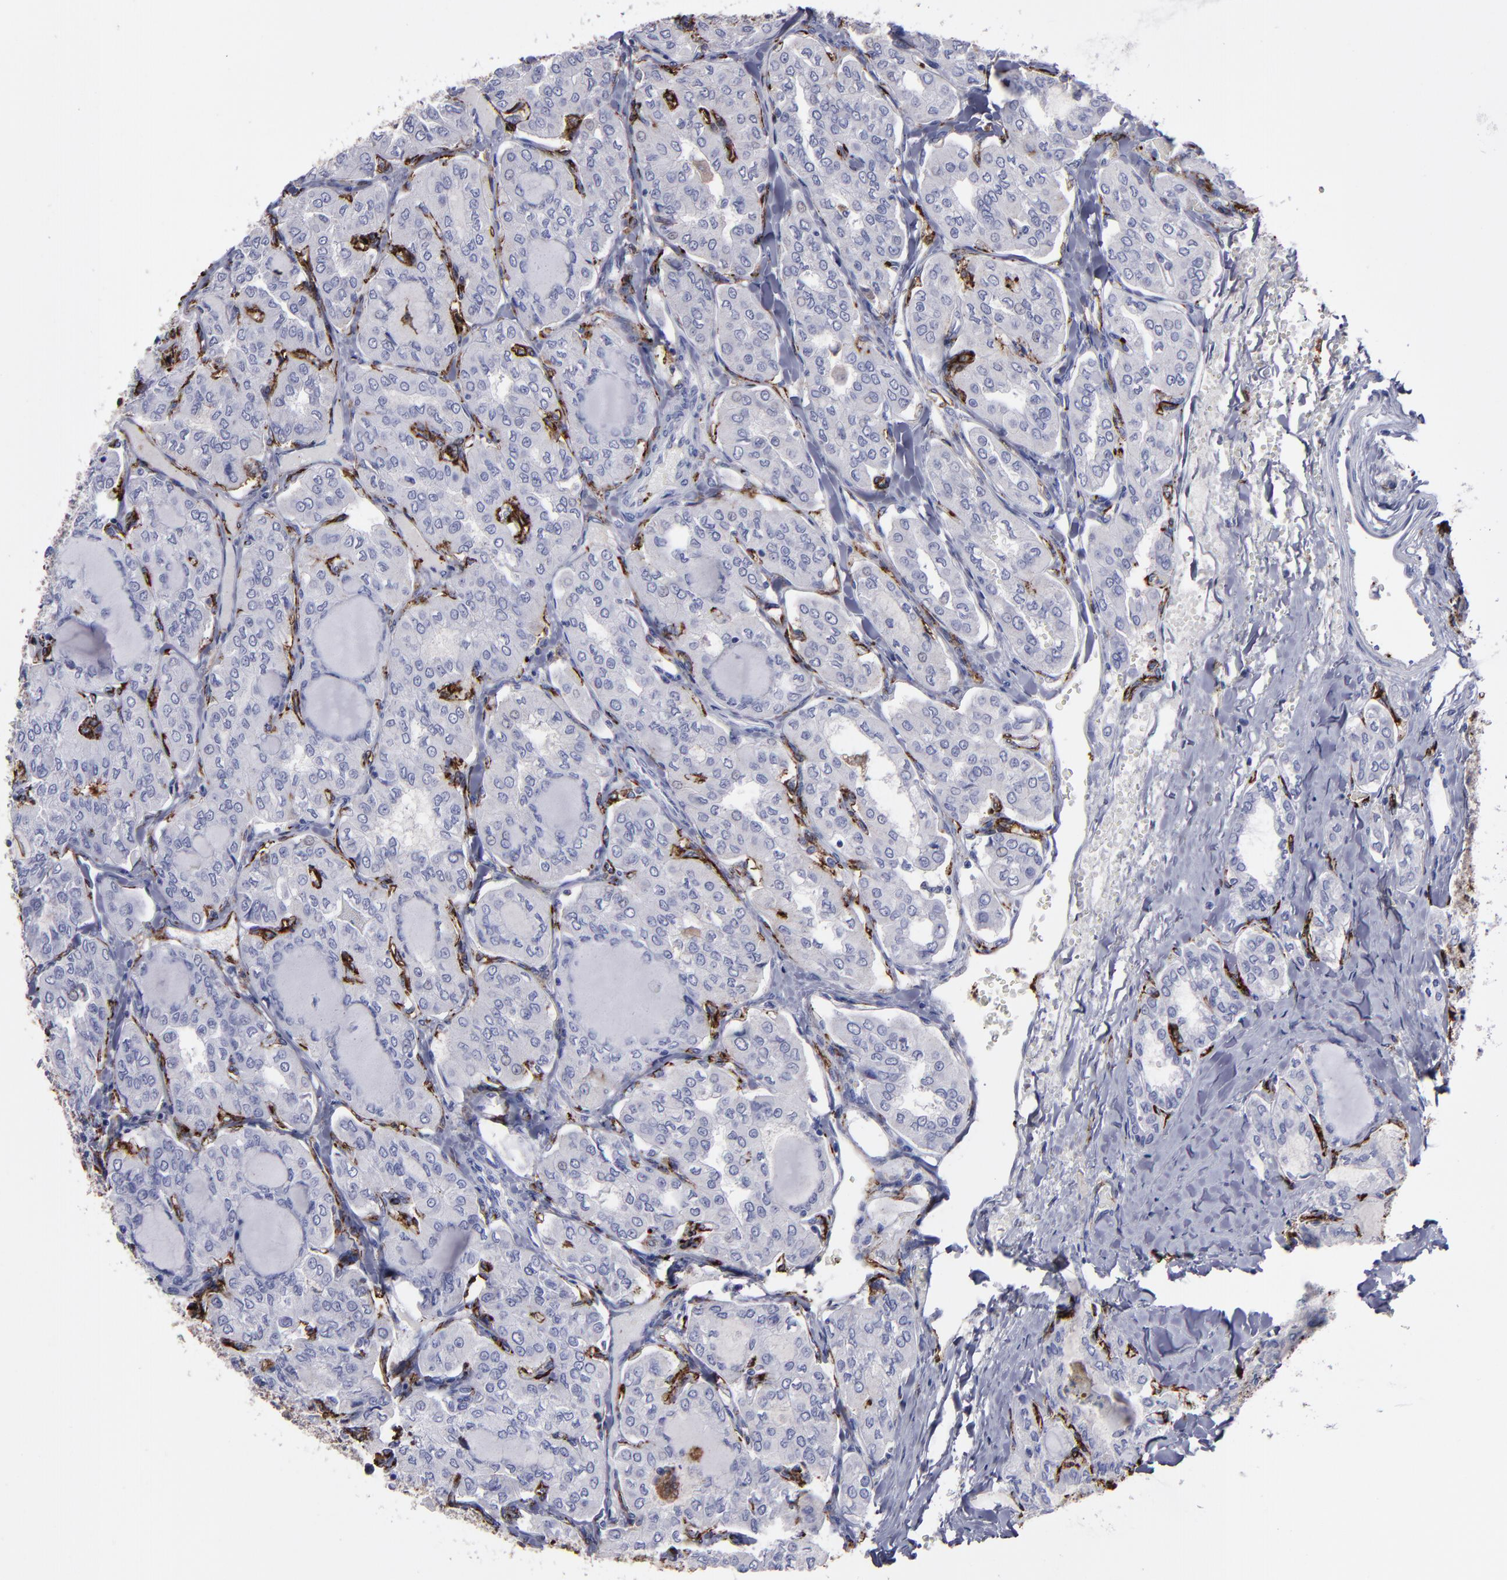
{"staining": {"intensity": "negative", "quantity": "none", "location": "none"}, "tissue": "thyroid cancer", "cell_type": "Tumor cells", "image_type": "cancer", "snomed": [{"axis": "morphology", "description": "Papillary adenocarcinoma, NOS"}, {"axis": "topography", "description": "Thyroid gland"}], "caption": "Tumor cells show no significant protein expression in thyroid cancer (papillary adenocarcinoma). The staining was performed using DAB (3,3'-diaminobenzidine) to visualize the protein expression in brown, while the nuclei were stained in blue with hematoxylin (Magnification: 20x).", "gene": "CD36", "patient": {"sex": "male", "age": 20}}